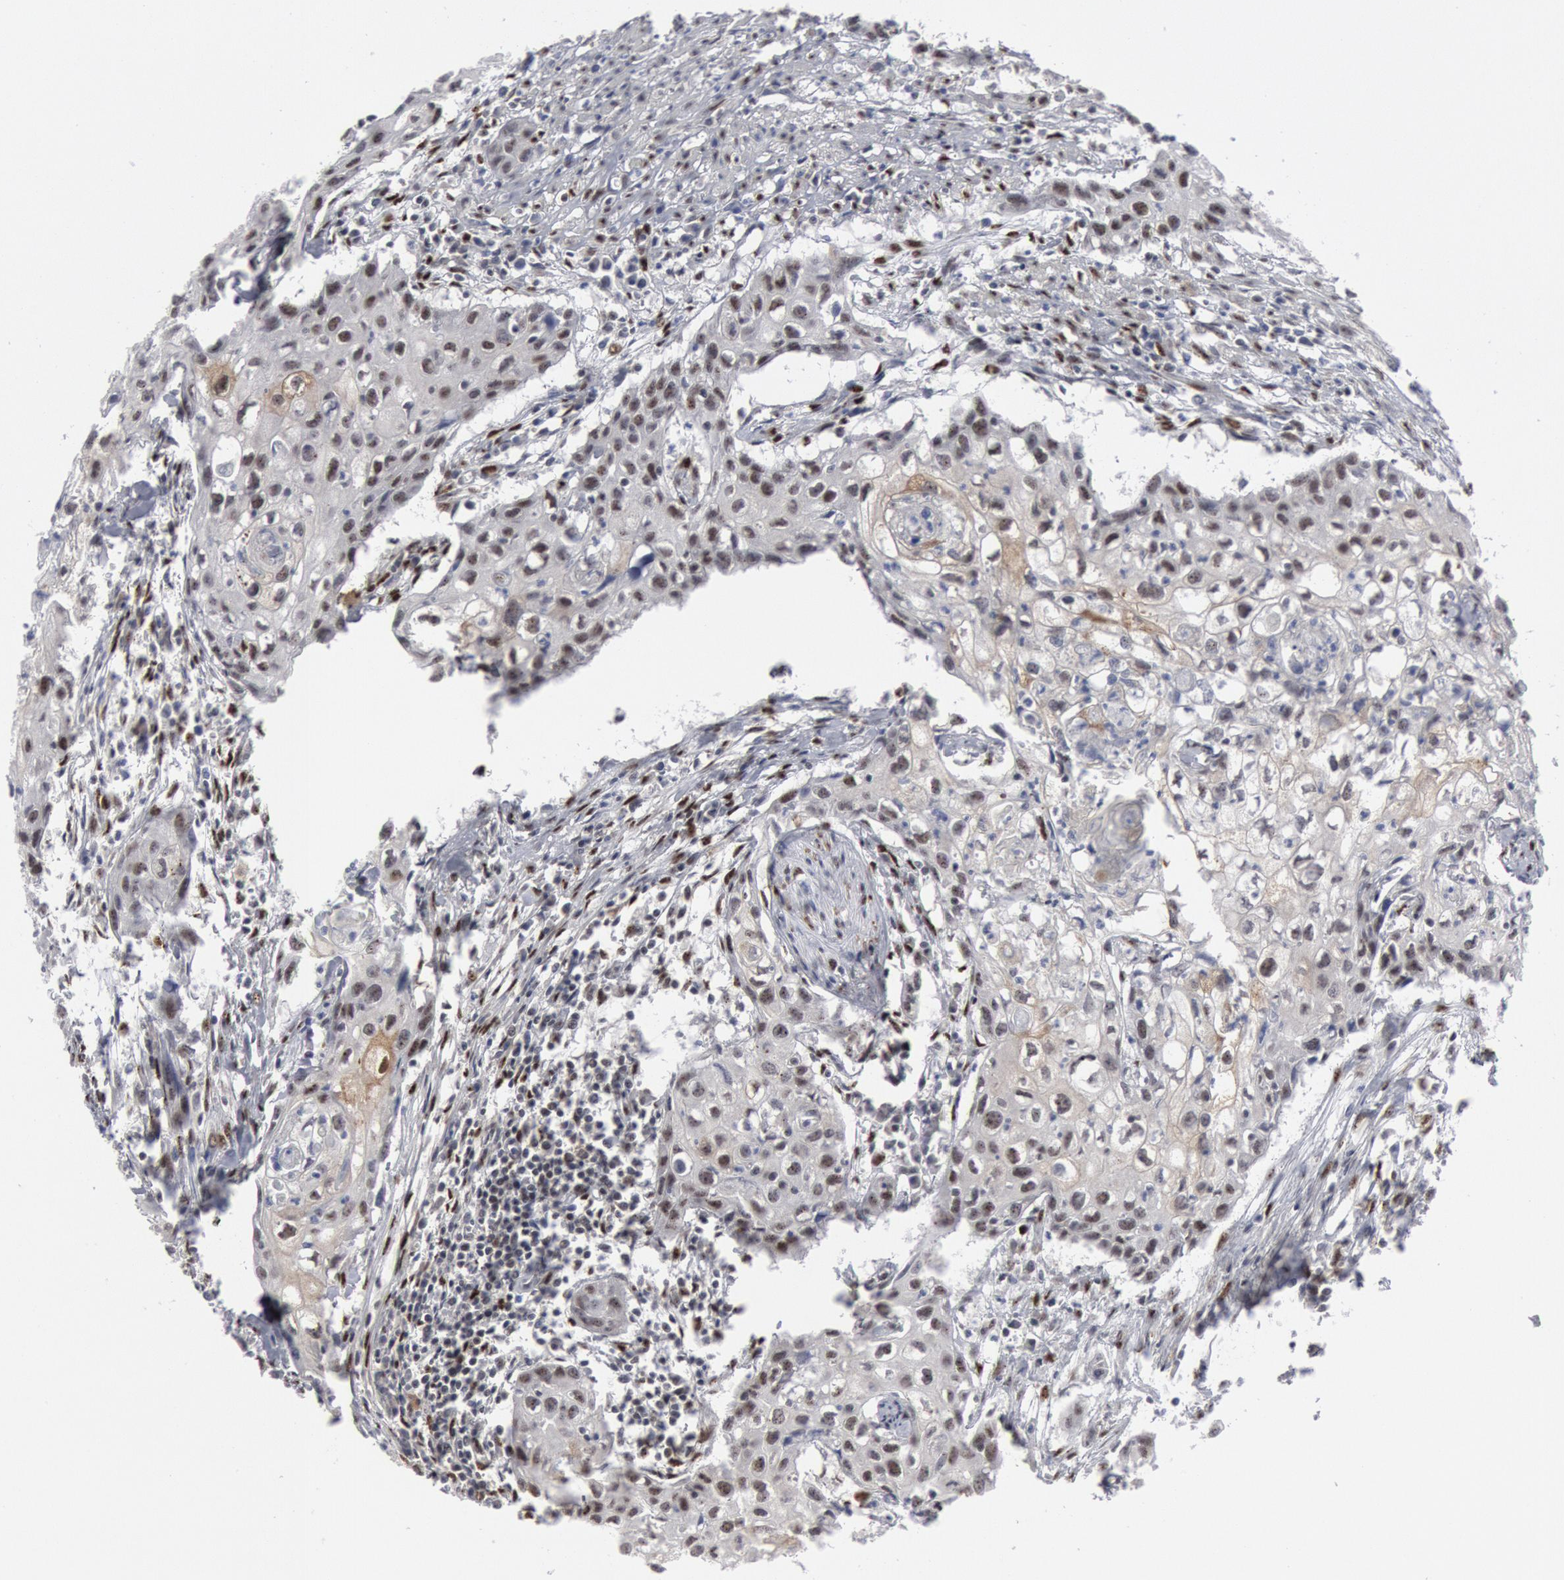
{"staining": {"intensity": "weak", "quantity": "<25%", "location": "nuclear"}, "tissue": "urothelial cancer", "cell_type": "Tumor cells", "image_type": "cancer", "snomed": [{"axis": "morphology", "description": "Urothelial carcinoma, High grade"}, {"axis": "topography", "description": "Urinary bladder"}], "caption": "This is an IHC photomicrograph of urothelial cancer. There is no expression in tumor cells.", "gene": "FOXO1", "patient": {"sex": "male", "age": 54}}